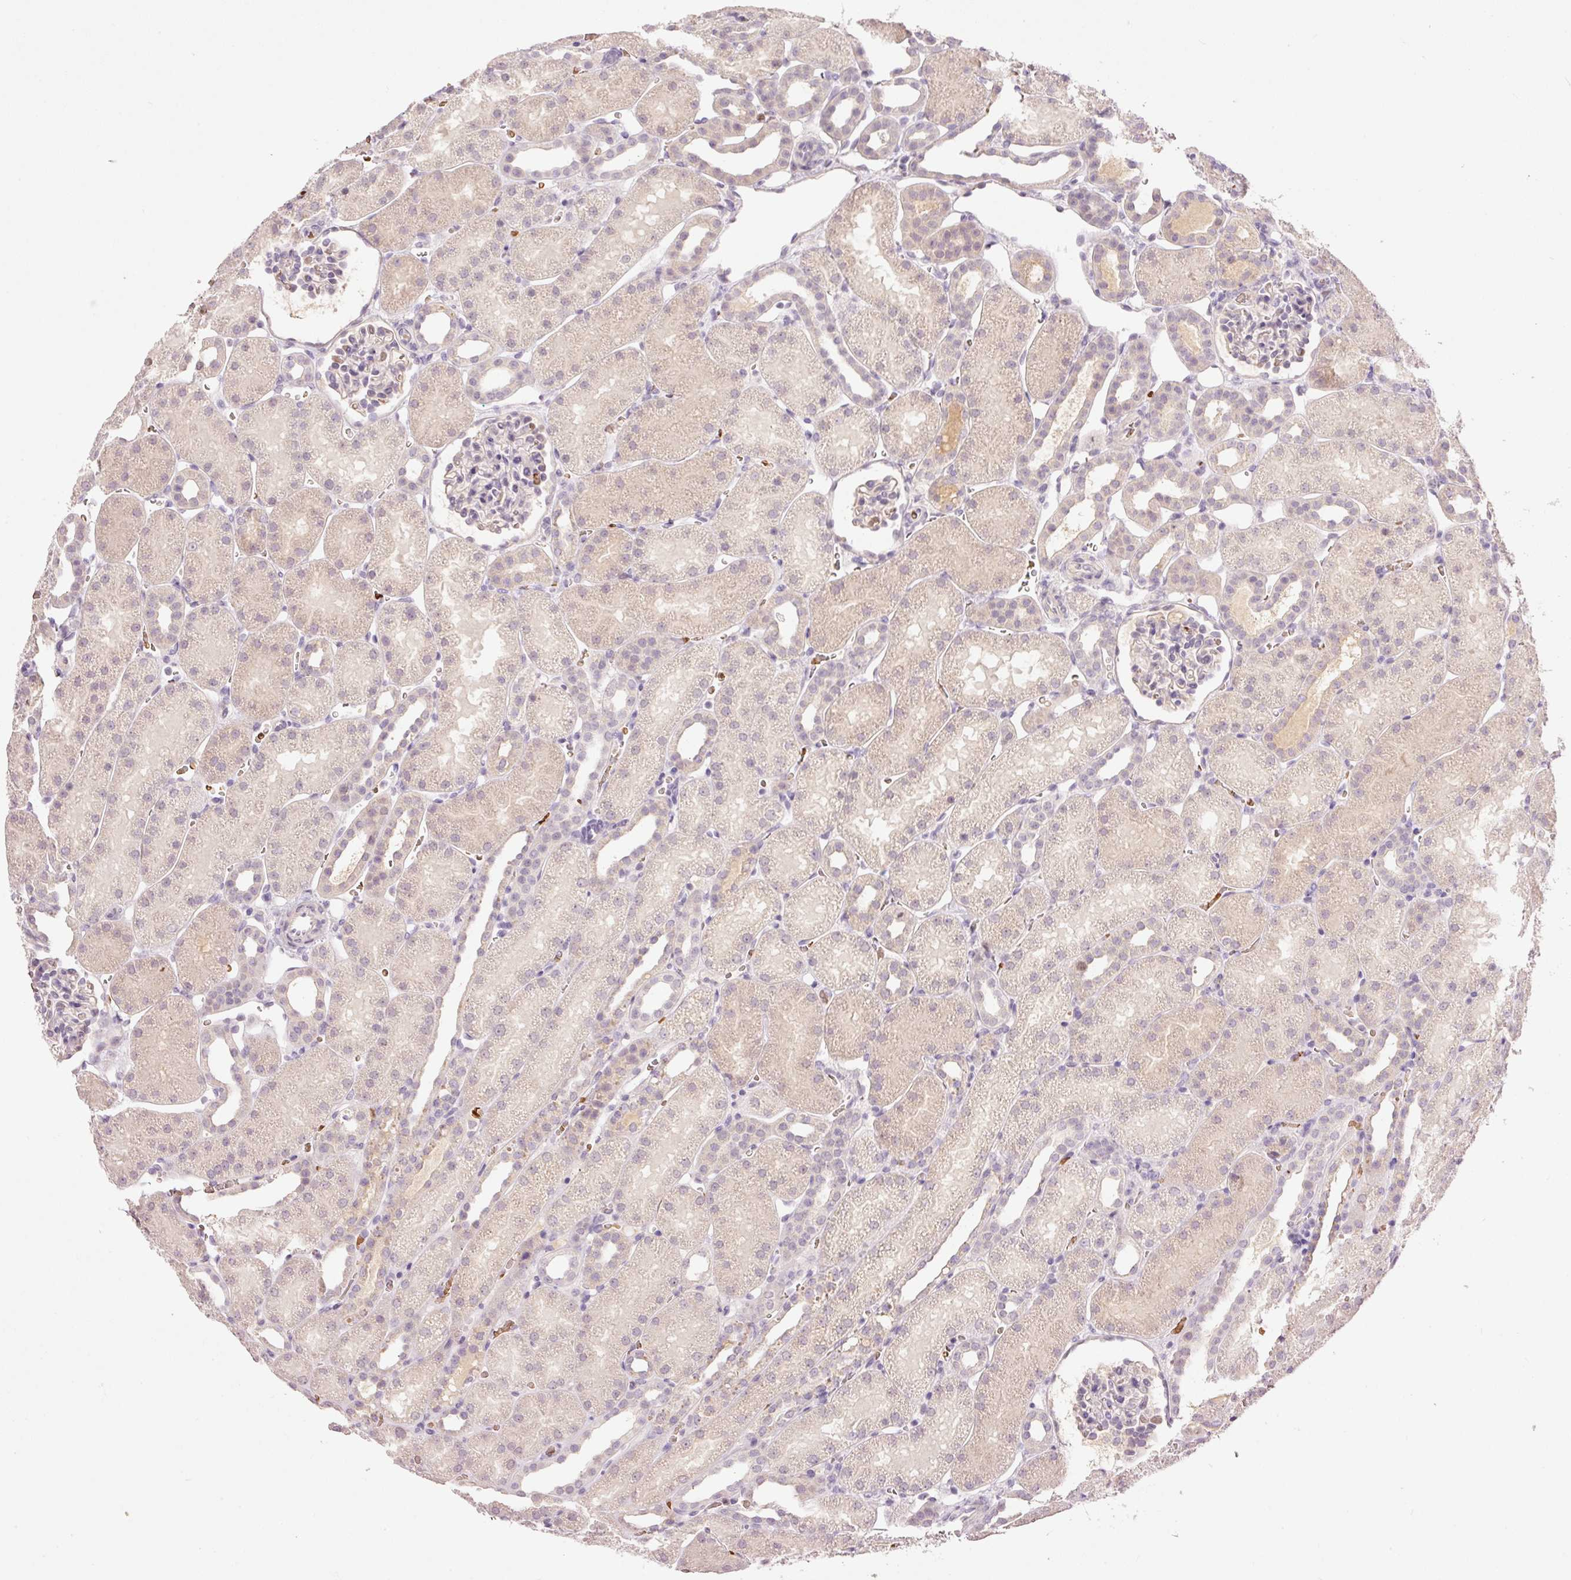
{"staining": {"intensity": "negative", "quantity": "none", "location": "none"}, "tissue": "kidney", "cell_type": "Cells in glomeruli", "image_type": "normal", "snomed": [{"axis": "morphology", "description": "Normal tissue, NOS"}, {"axis": "topography", "description": "Kidney"}], "caption": "This is a photomicrograph of IHC staining of normal kidney, which shows no positivity in cells in glomeruli.", "gene": "LY6G6D", "patient": {"sex": "male", "age": 2}}